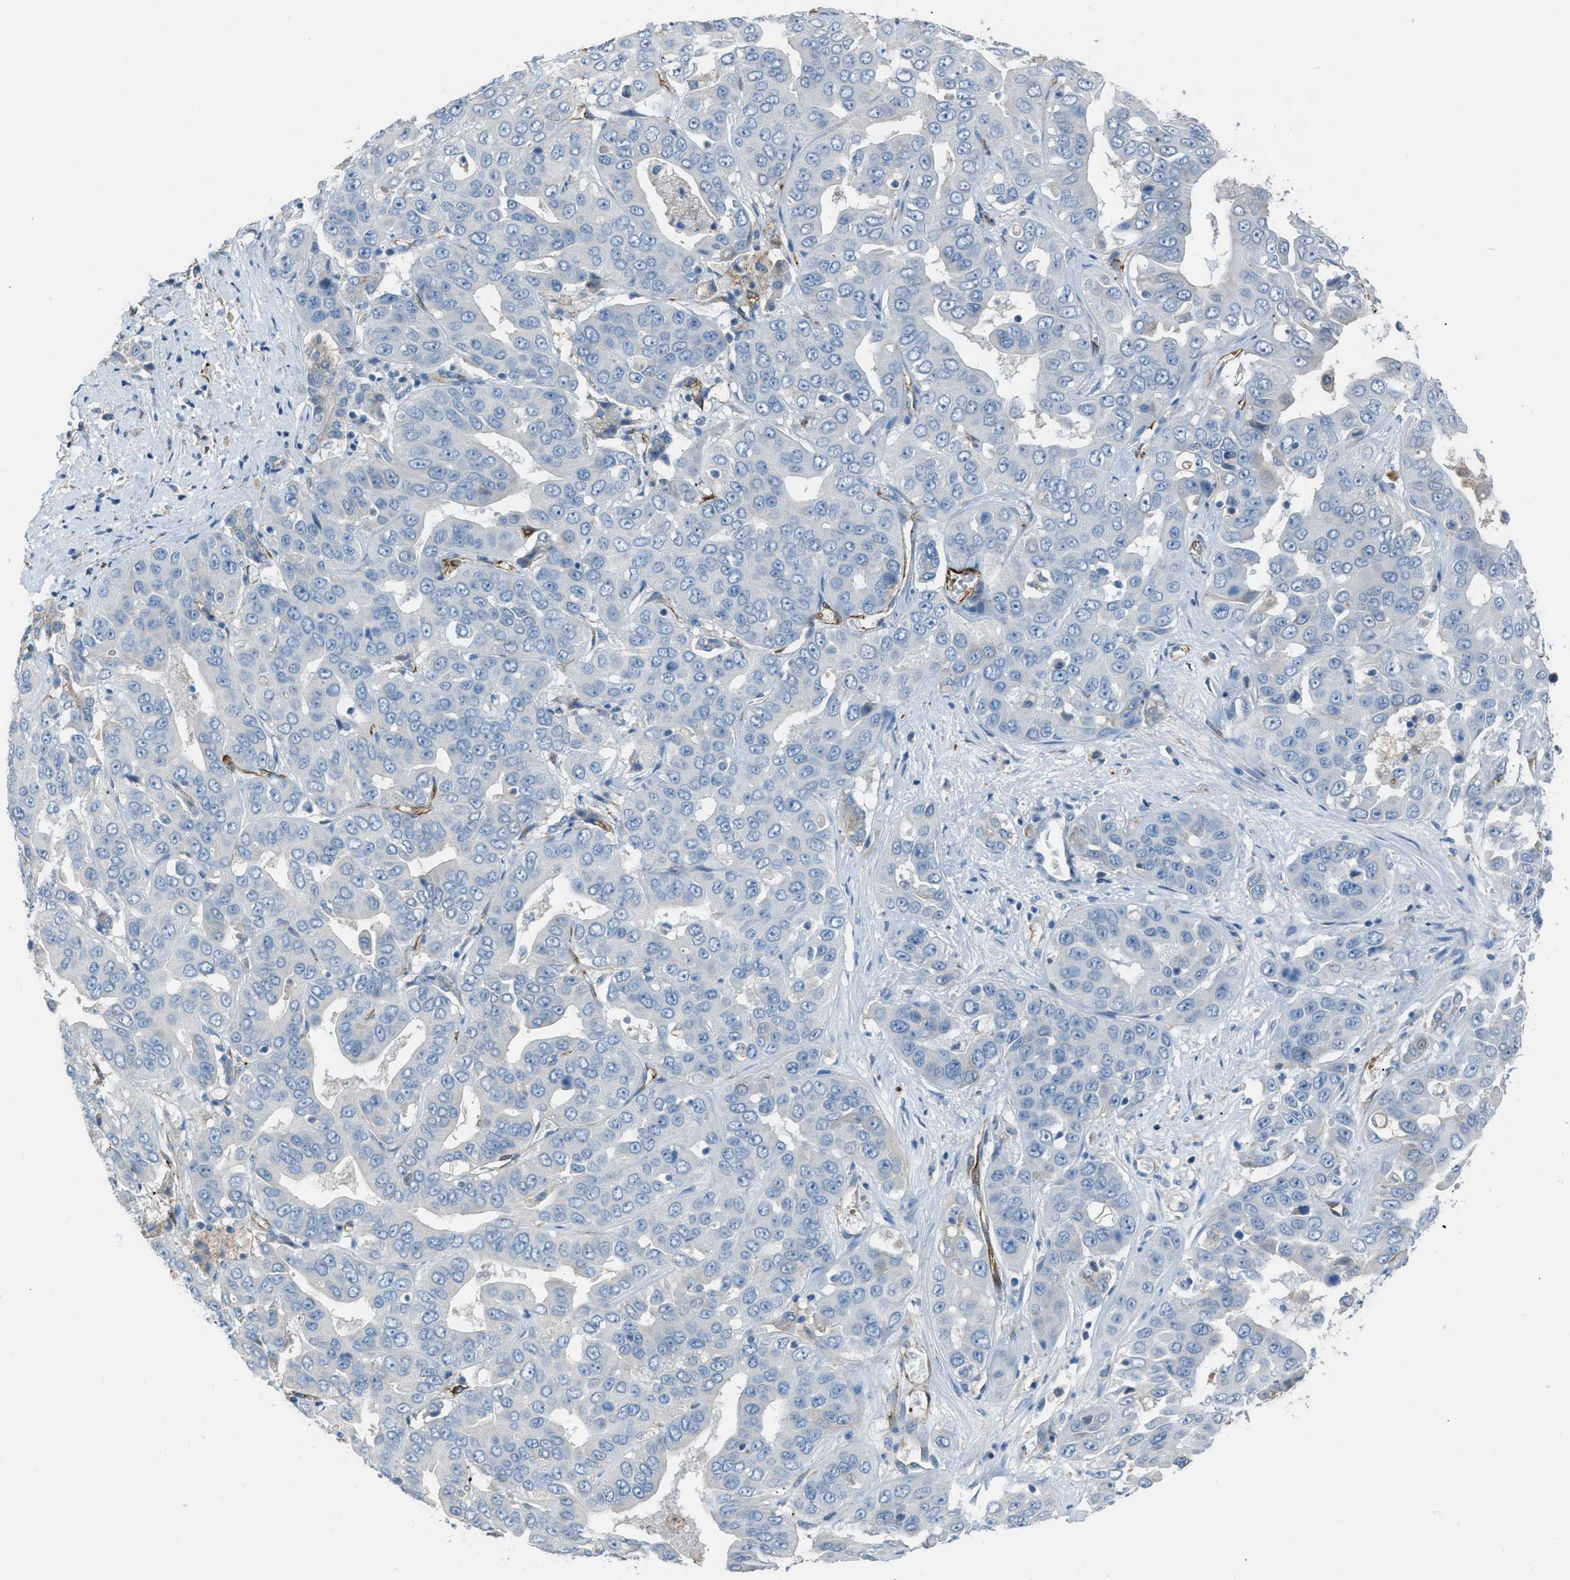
{"staining": {"intensity": "negative", "quantity": "none", "location": "none"}, "tissue": "liver cancer", "cell_type": "Tumor cells", "image_type": "cancer", "snomed": [{"axis": "morphology", "description": "Cholangiocarcinoma"}, {"axis": "topography", "description": "Liver"}], "caption": "IHC photomicrograph of neoplastic tissue: cholangiocarcinoma (liver) stained with DAB demonstrates no significant protein positivity in tumor cells. The staining was performed using DAB (3,3'-diaminobenzidine) to visualize the protein expression in brown, while the nuclei were stained in blue with hematoxylin (Magnification: 20x).", "gene": "SLC22A15", "patient": {"sex": "female", "age": 52}}